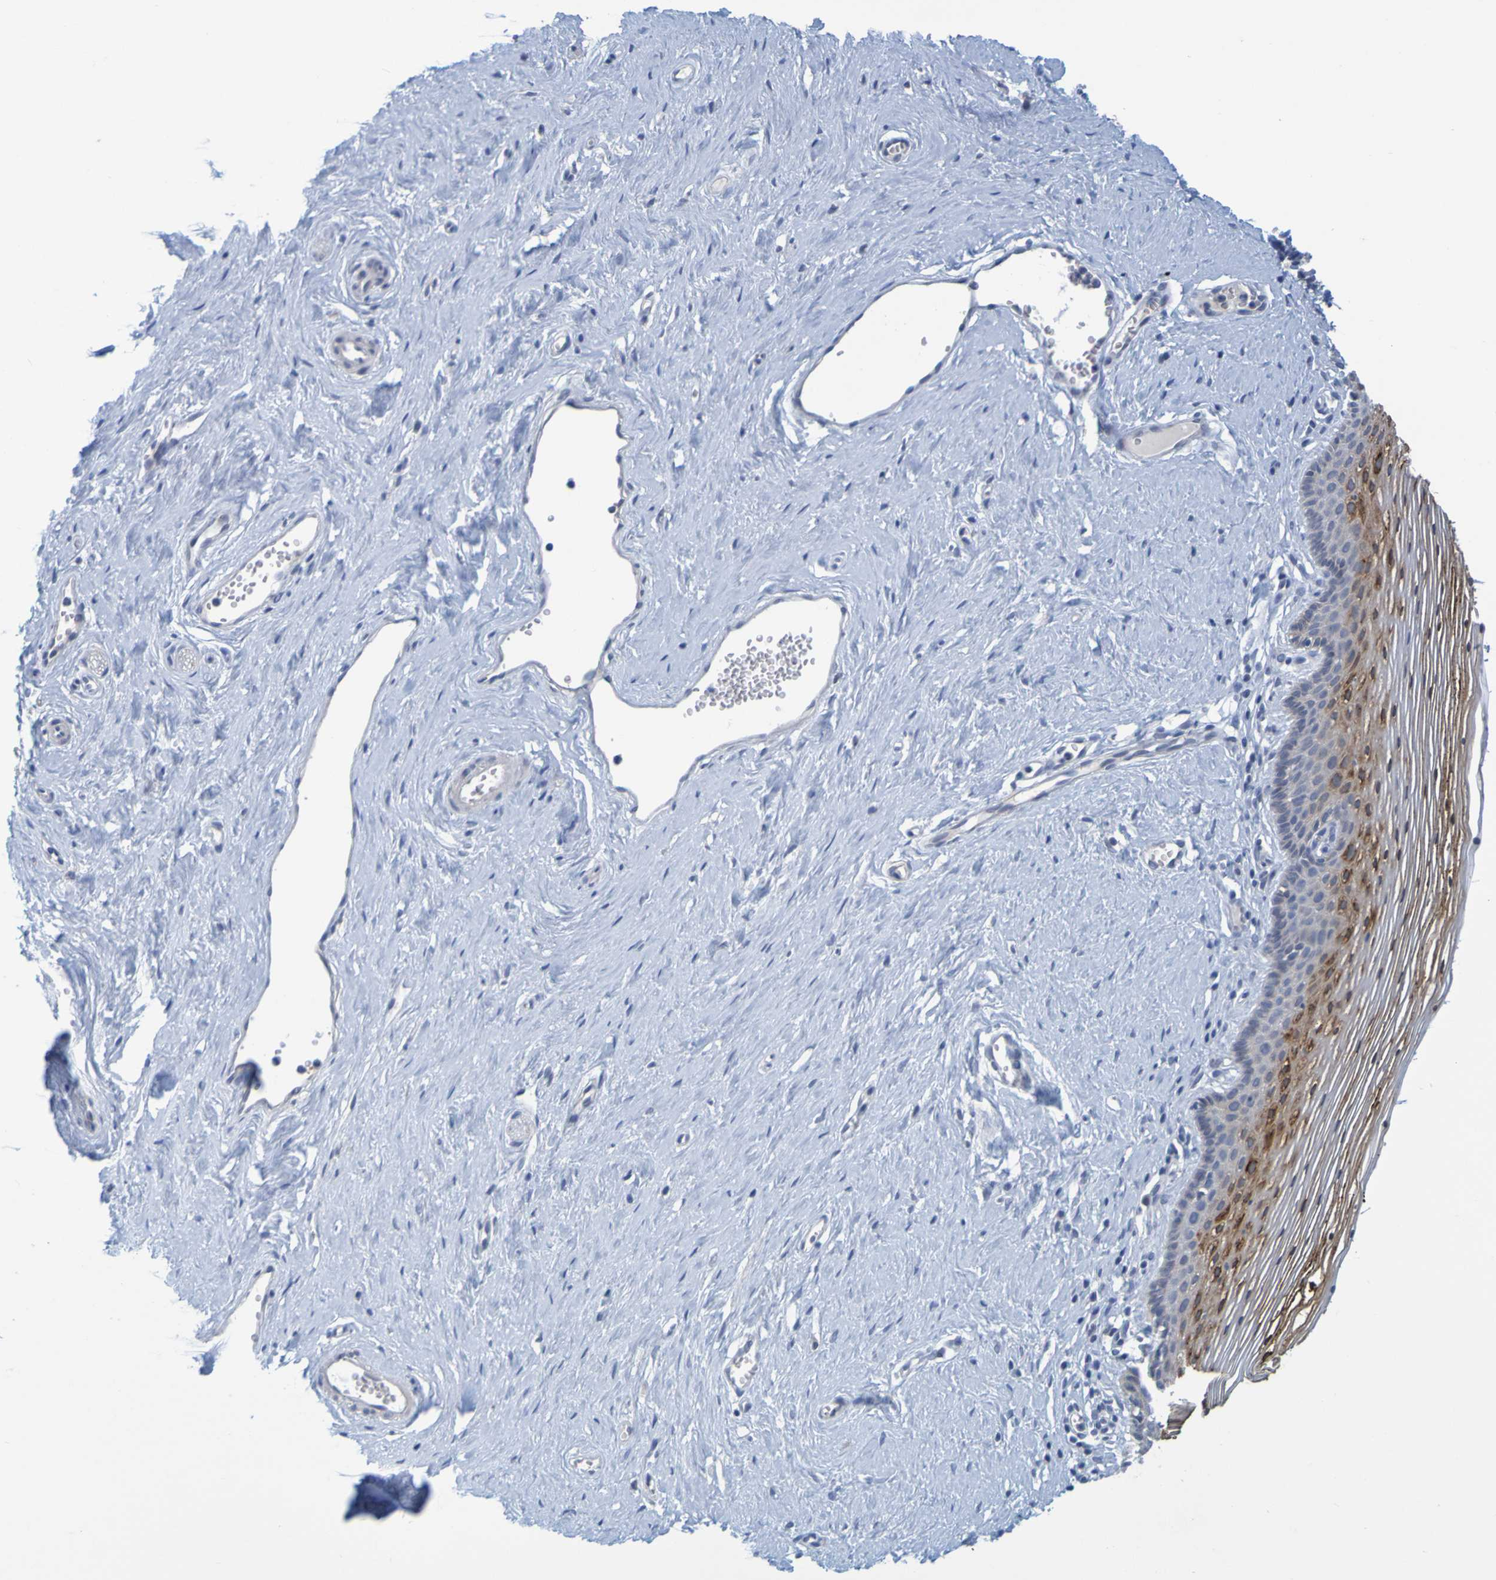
{"staining": {"intensity": "moderate", "quantity": "25%-75%", "location": "cytoplasmic/membranous"}, "tissue": "vagina", "cell_type": "Squamous epithelial cells", "image_type": "normal", "snomed": [{"axis": "morphology", "description": "Normal tissue, NOS"}, {"axis": "topography", "description": "Vagina"}], "caption": "Protein staining of unremarkable vagina demonstrates moderate cytoplasmic/membranous positivity in about 25%-75% of squamous epithelial cells. The staining was performed using DAB (3,3'-diaminobenzidine) to visualize the protein expression in brown, while the nuclei were stained in blue with hematoxylin (Magnification: 20x).", "gene": "ENDOU", "patient": {"sex": "female", "age": 32}}